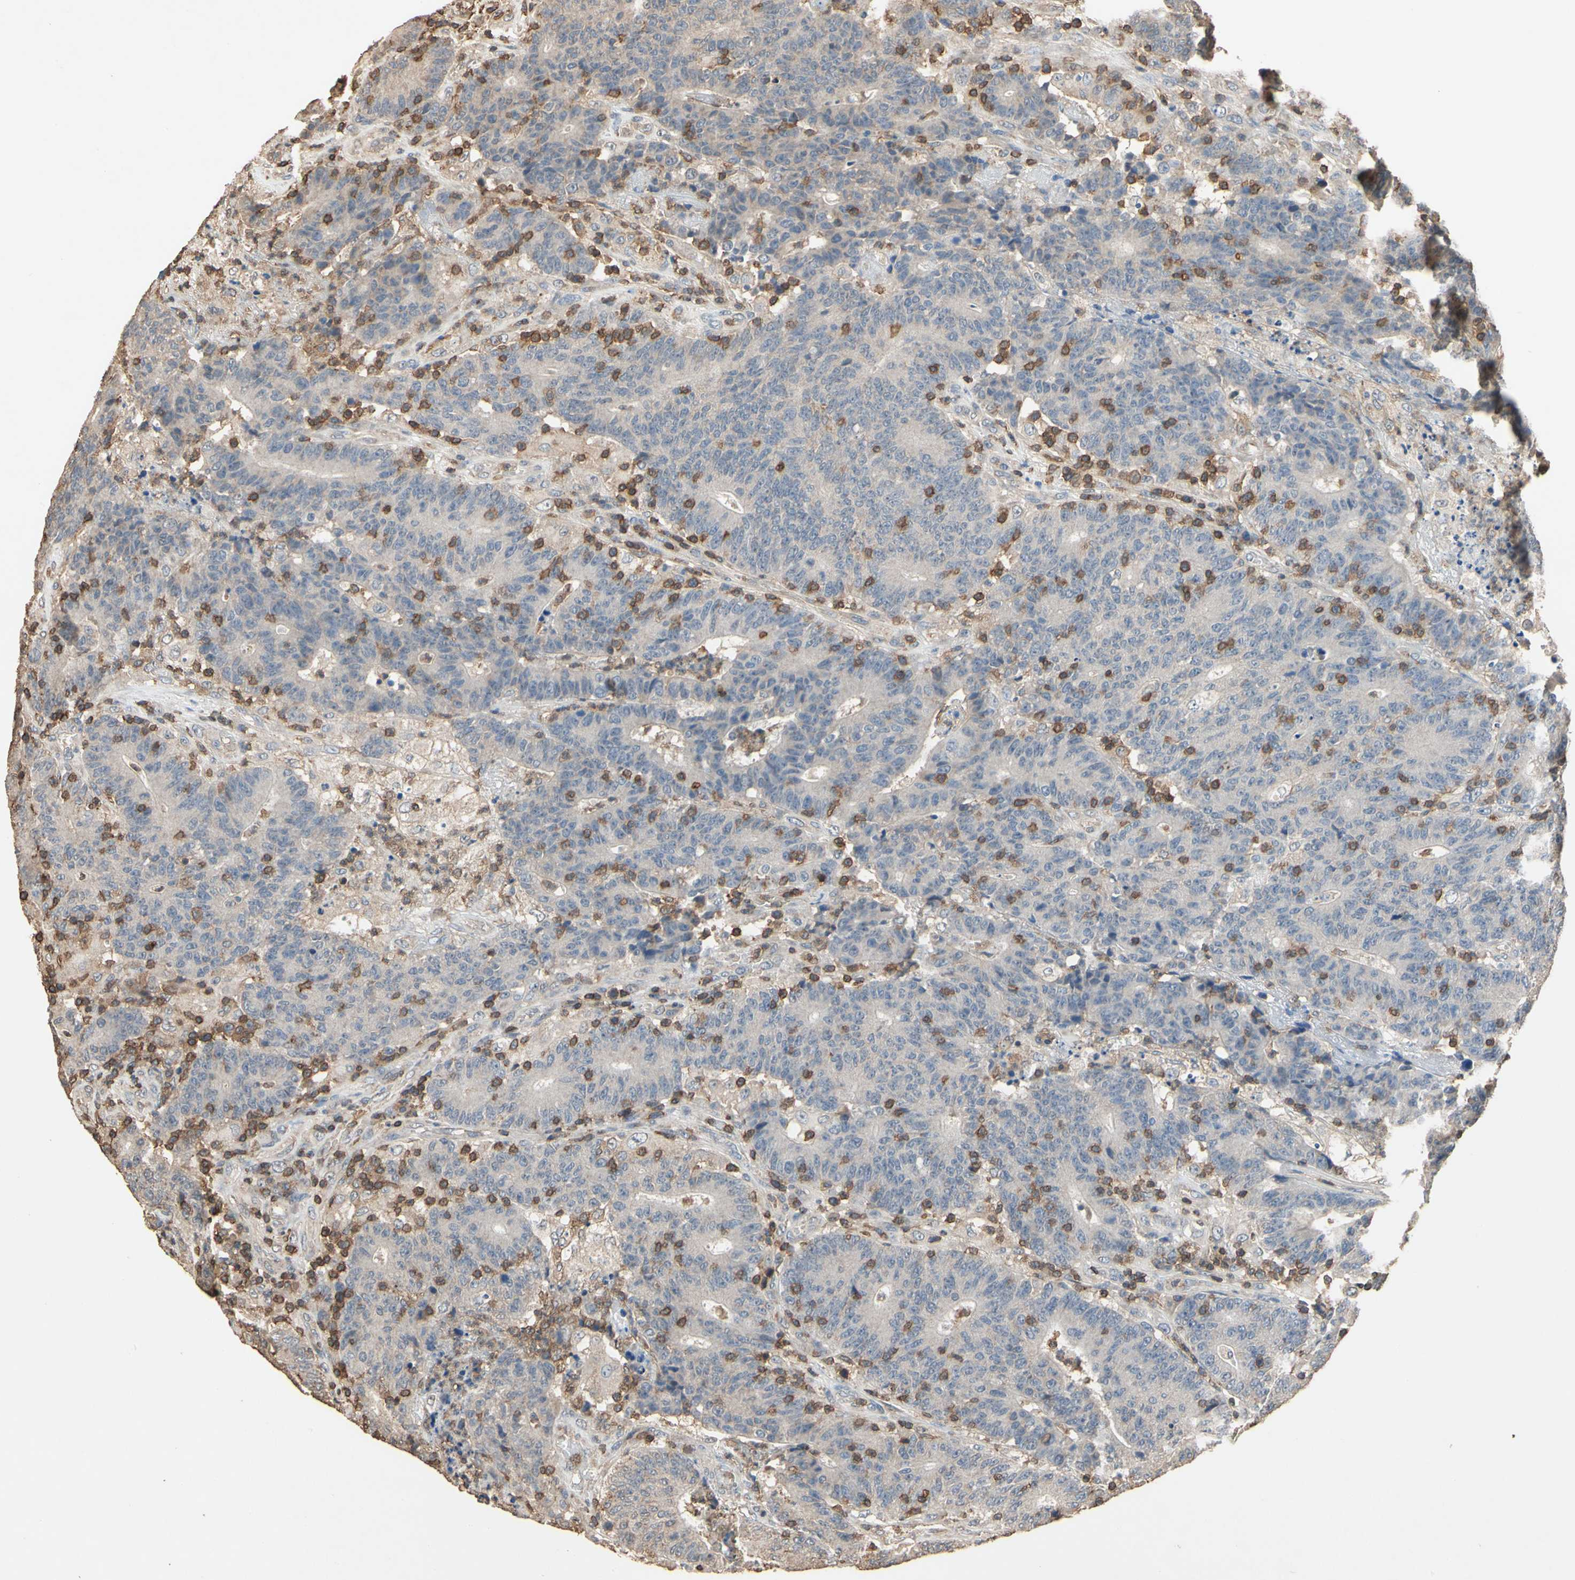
{"staining": {"intensity": "negative", "quantity": "none", "location": "none"}, "tissue": "colorectal cancer", "cell_type": "Tumor cells", "image_type": "cancer", "snomed": [{"axis": "morphology", "description": "Normal tissue, NOS"}, {"axis": "morphology", "description": "Adenocarcinoma, NOS"}, {"axis": "topography", "description": "Colon"}], "caption": "Adenocarcinoma (colorectal) was stained to show a protein in brown. There is no significant staining in tumor cells.", "gene": "MAP3K10", "patient": {"sex": "female", "age": 75}}